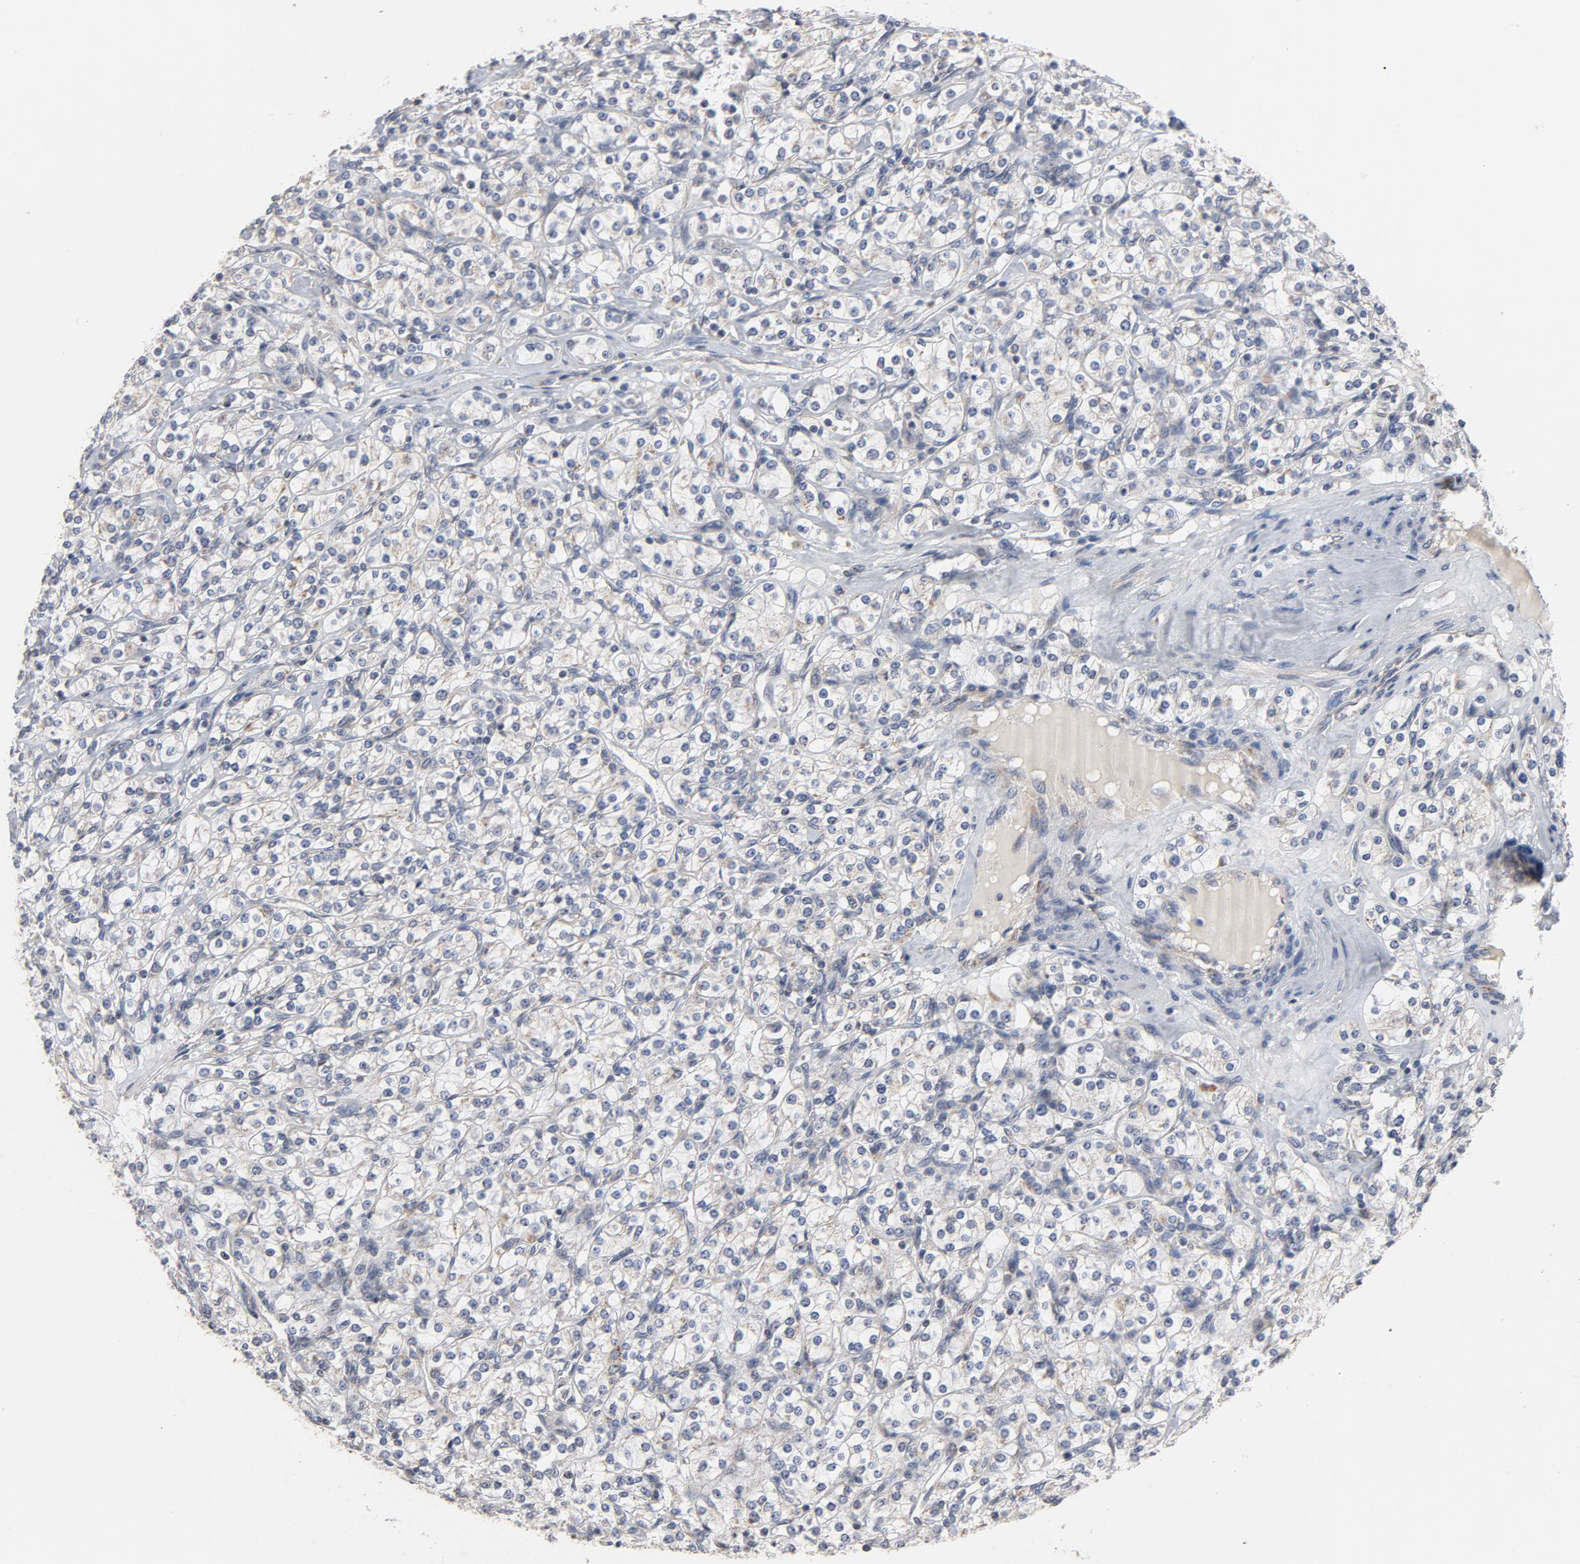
{"staining": {"intensity": "negative", "quantity": "none", "location": "none"}, "tissue": "renal cancer", "cell_type": "Tumor cells", "image_type": "cancer", "snomed": [{"axis": "morphology", "description": "Adenocarcinoma, NOS"}, {"axis": "topography", "description": "Kidney"}], "caption": "Tumor cells show no significant positivity in adenocarcinoma (renal).", "gene": "PPP1R1B", "patient": {"sex": "male", "age": 77}}